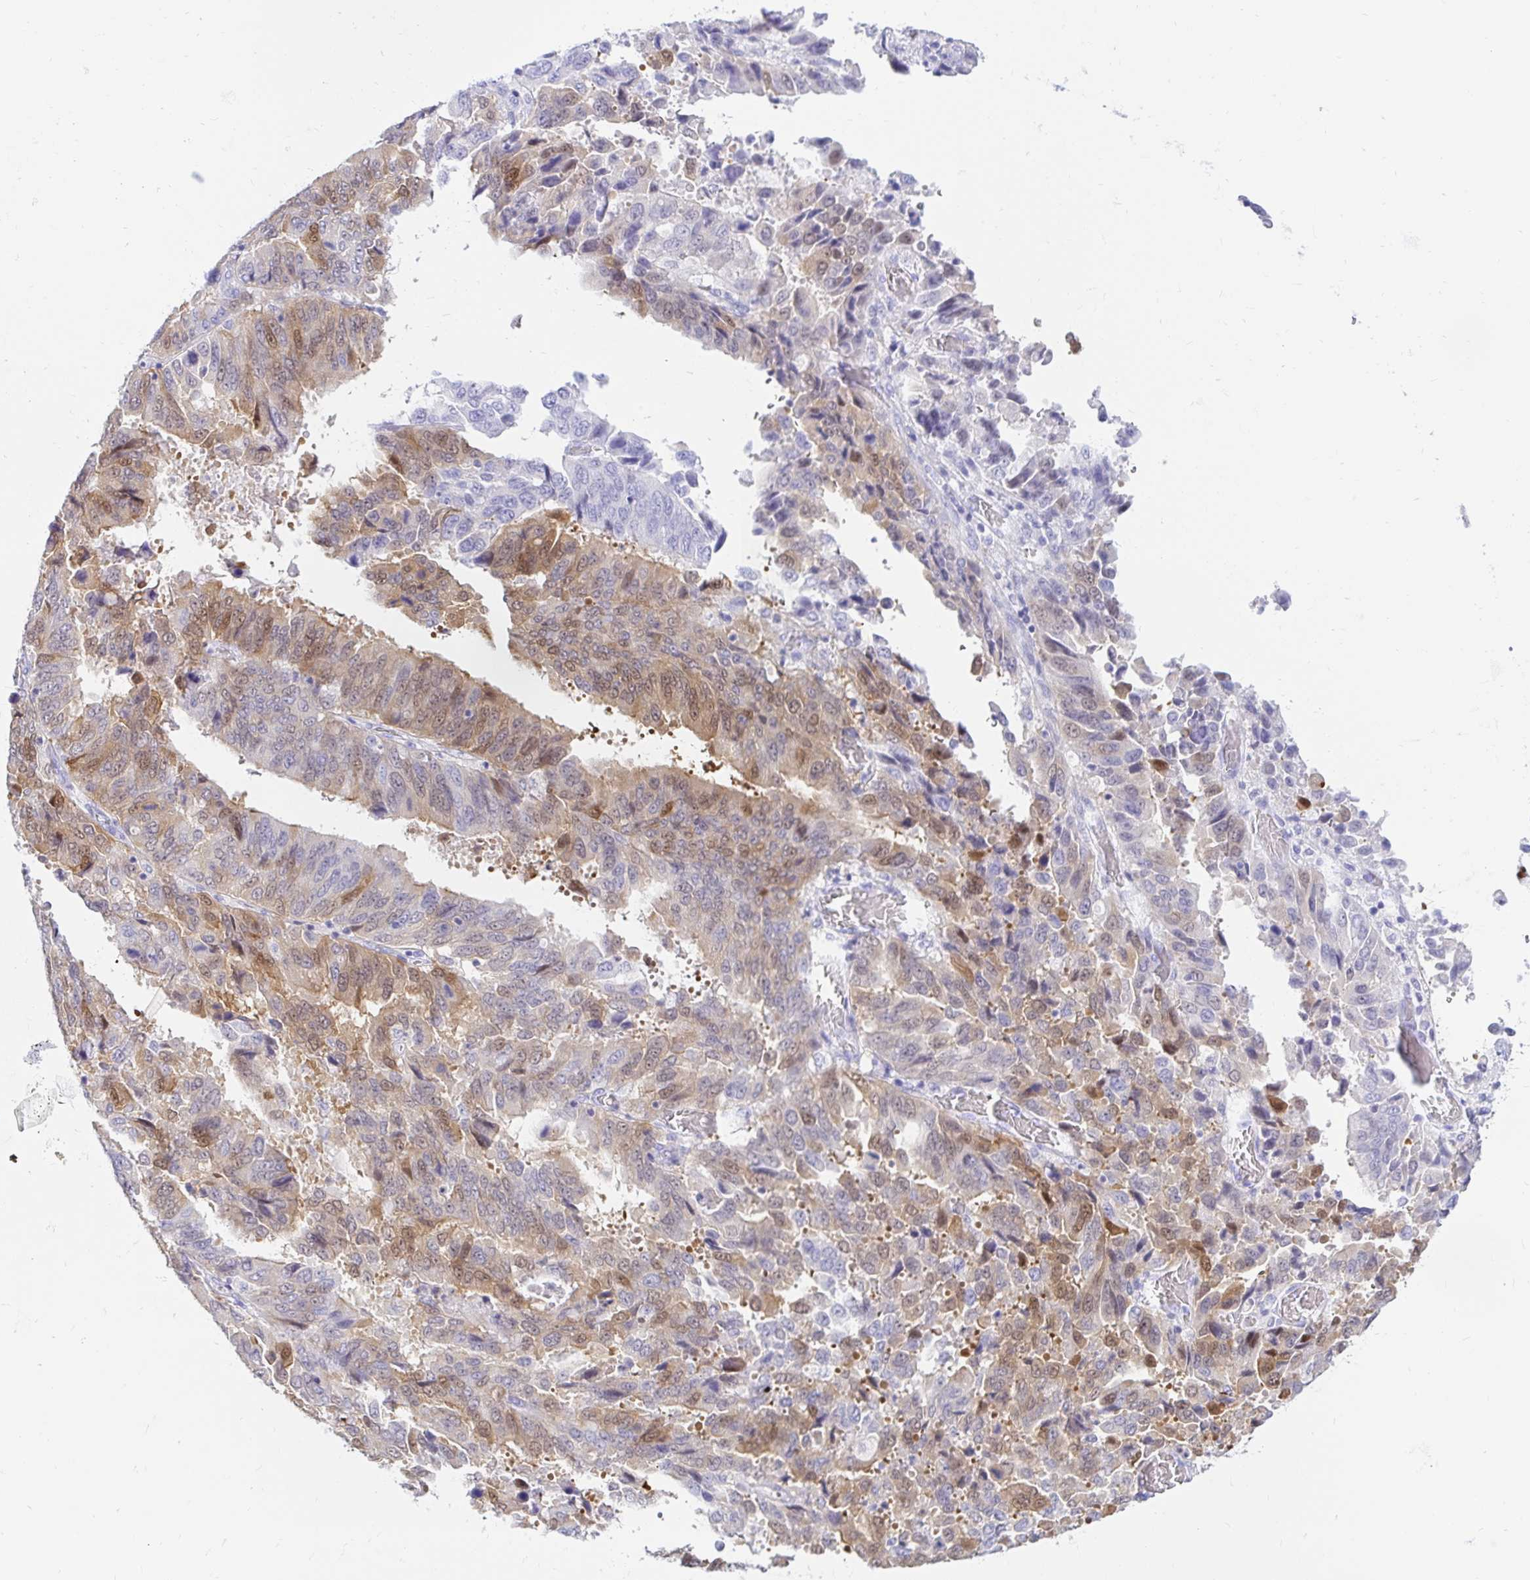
{"staining": {"intensity": "moderate", "quantity": "25%-75%", "location": "cytoplasmic/membranous,nuclear"}, "tissue": "stomach cancer", "cell_type": "Tumor cells", "image_type": "cancer", "snomed": [{"axis": "morphology", "description": "Adenocarcinoma, NOS"}, {"axis": "topography", "description": "Stomach, upper"}], "caption": "Tumor cells exhibit medium levels of moderate cytoplasmic/membranous and nuclear staining in approximately 25%-75% of cells in adenocarcinoma (stomach).", "gene": "PPP1R1B", "patient": {"sex": "male", "age": 74}}